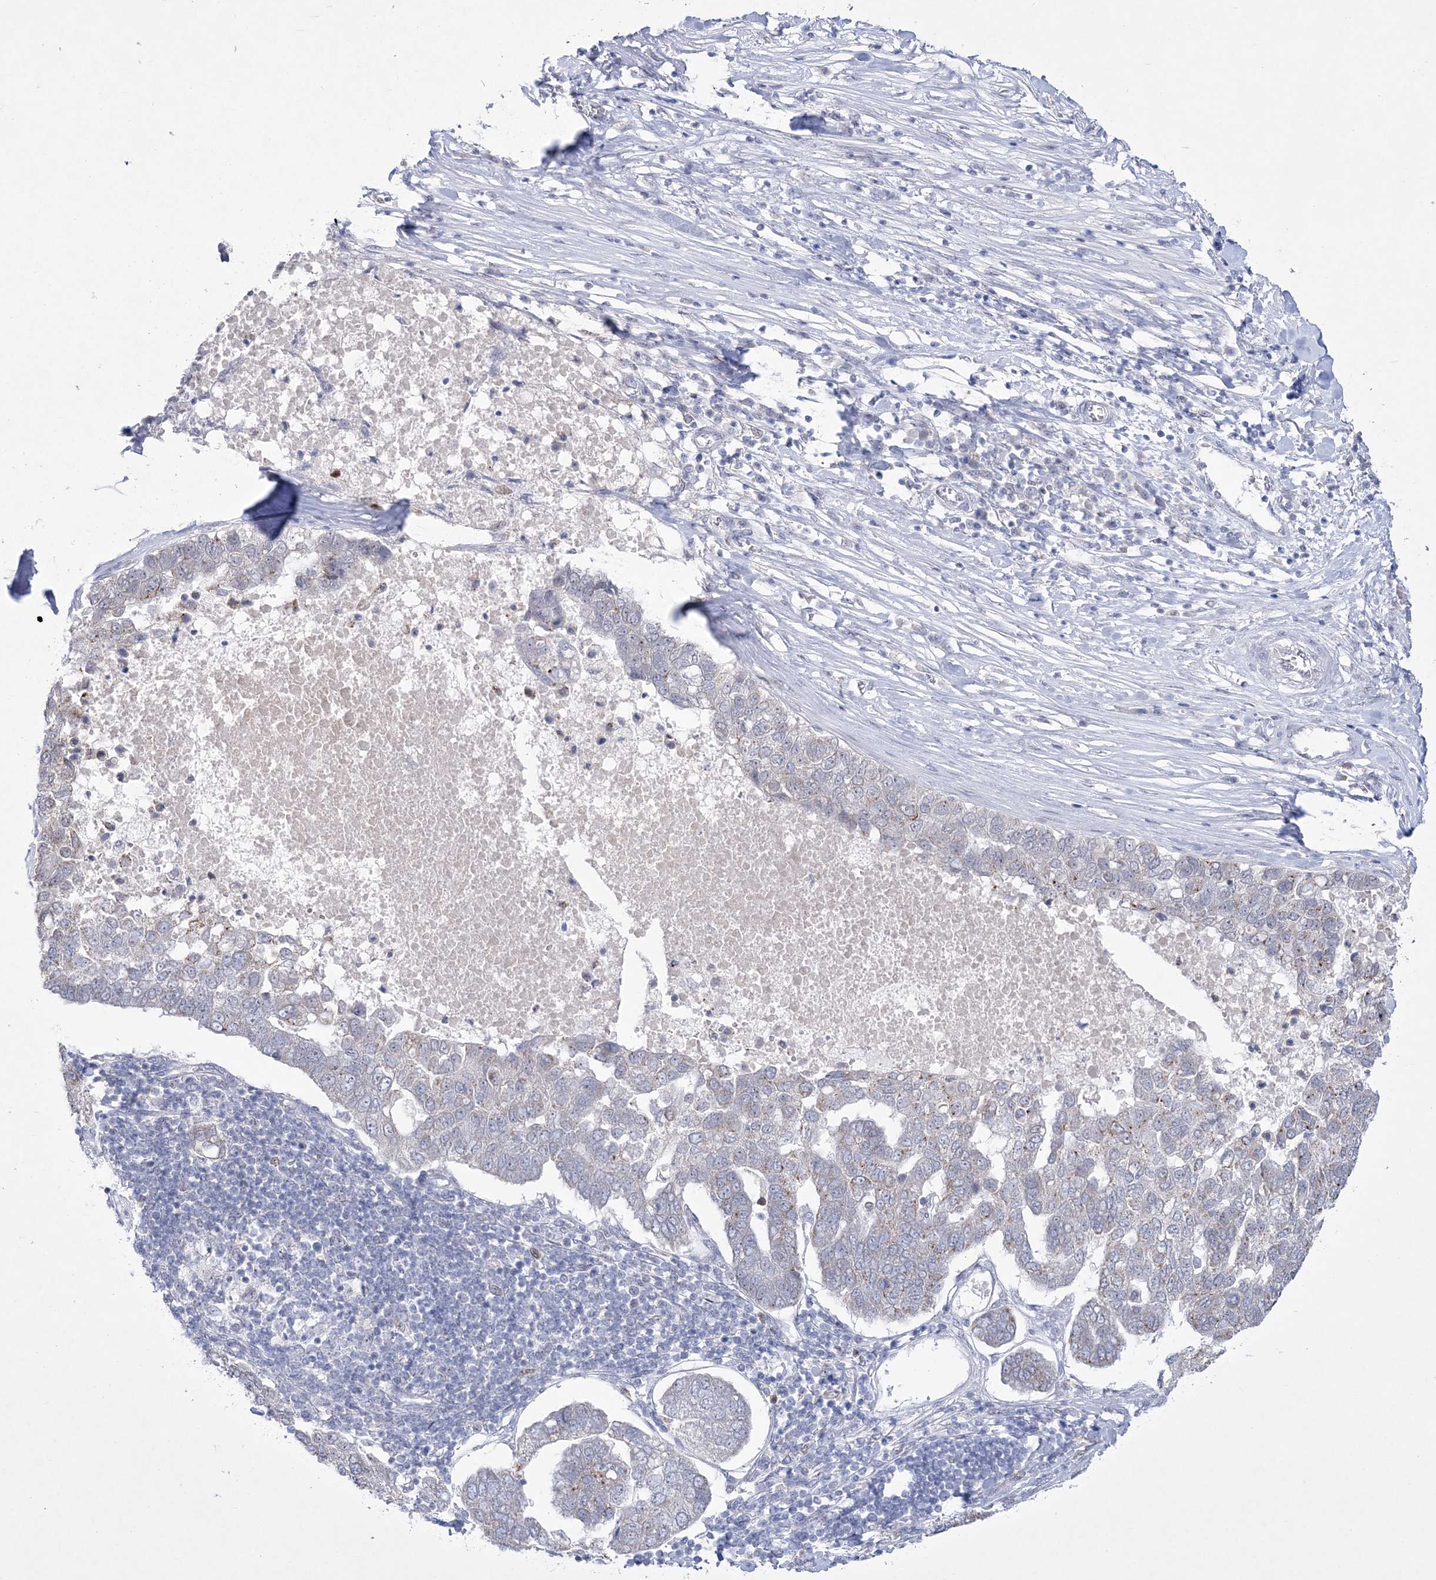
{"staining": {"intensity": "moderate", "quantity": "<25%", "location": "cytoplasmic/membranous"}, "tissue": "pancreatic cancer", "cell_type": "Tumor cells", "image_type": "cancer", "snomed": [{"axis": "morphology", "description": "Adenocarcinoma, NOS"}, {"axis": "topography", "description": "Pancreas"}], "caption": "Pancreatic adenocarcinoma was stained to show a protein in brown. There is low levels of moderate cytoplasmic/membranous expression in approximately <25% of tumor cells.", "gene": "WDR27", "patient": {"sex": "female", "age": 61}}